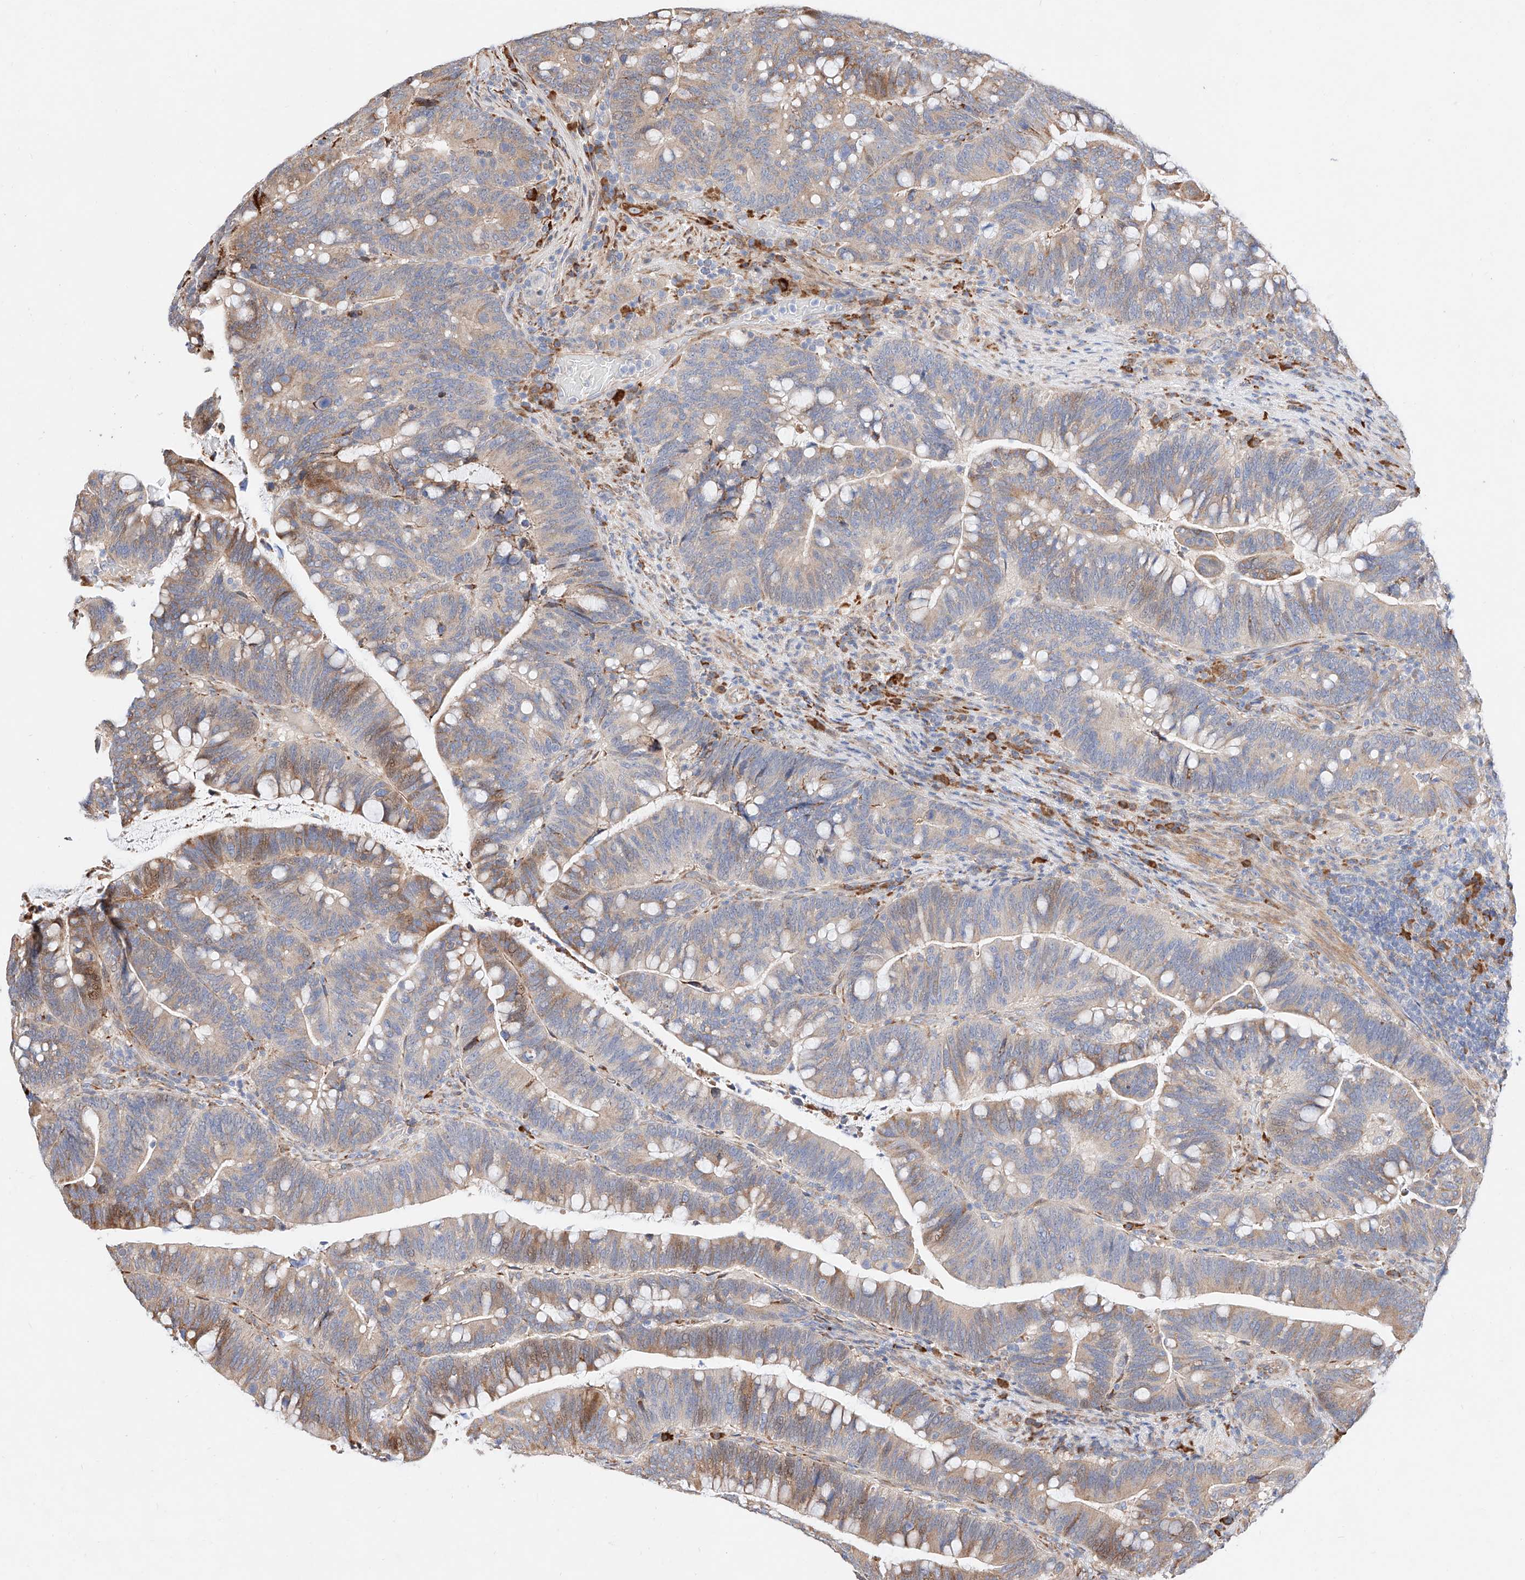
{"staining": {"intensity": "moderate", "quantity": "<25%", "location": "cytoplasmic/membranous"}, "tissue": "colorectal cancer", "cell_type": "Tumor cells", "image_type": "cancer", "snomed": [{"axis": "morphology", "description": "Adenocarcinoma, NOS"}, {"axis": "topography", "description": "Colon"}], "caption": "A photomicrograph of colorectal cancer stained for a protein exhibits moderate cytoplasmic/membranous brown staining in tumor cells.", "gene": "ATP9B", "patient": {"sex": "female", "age": 66}}